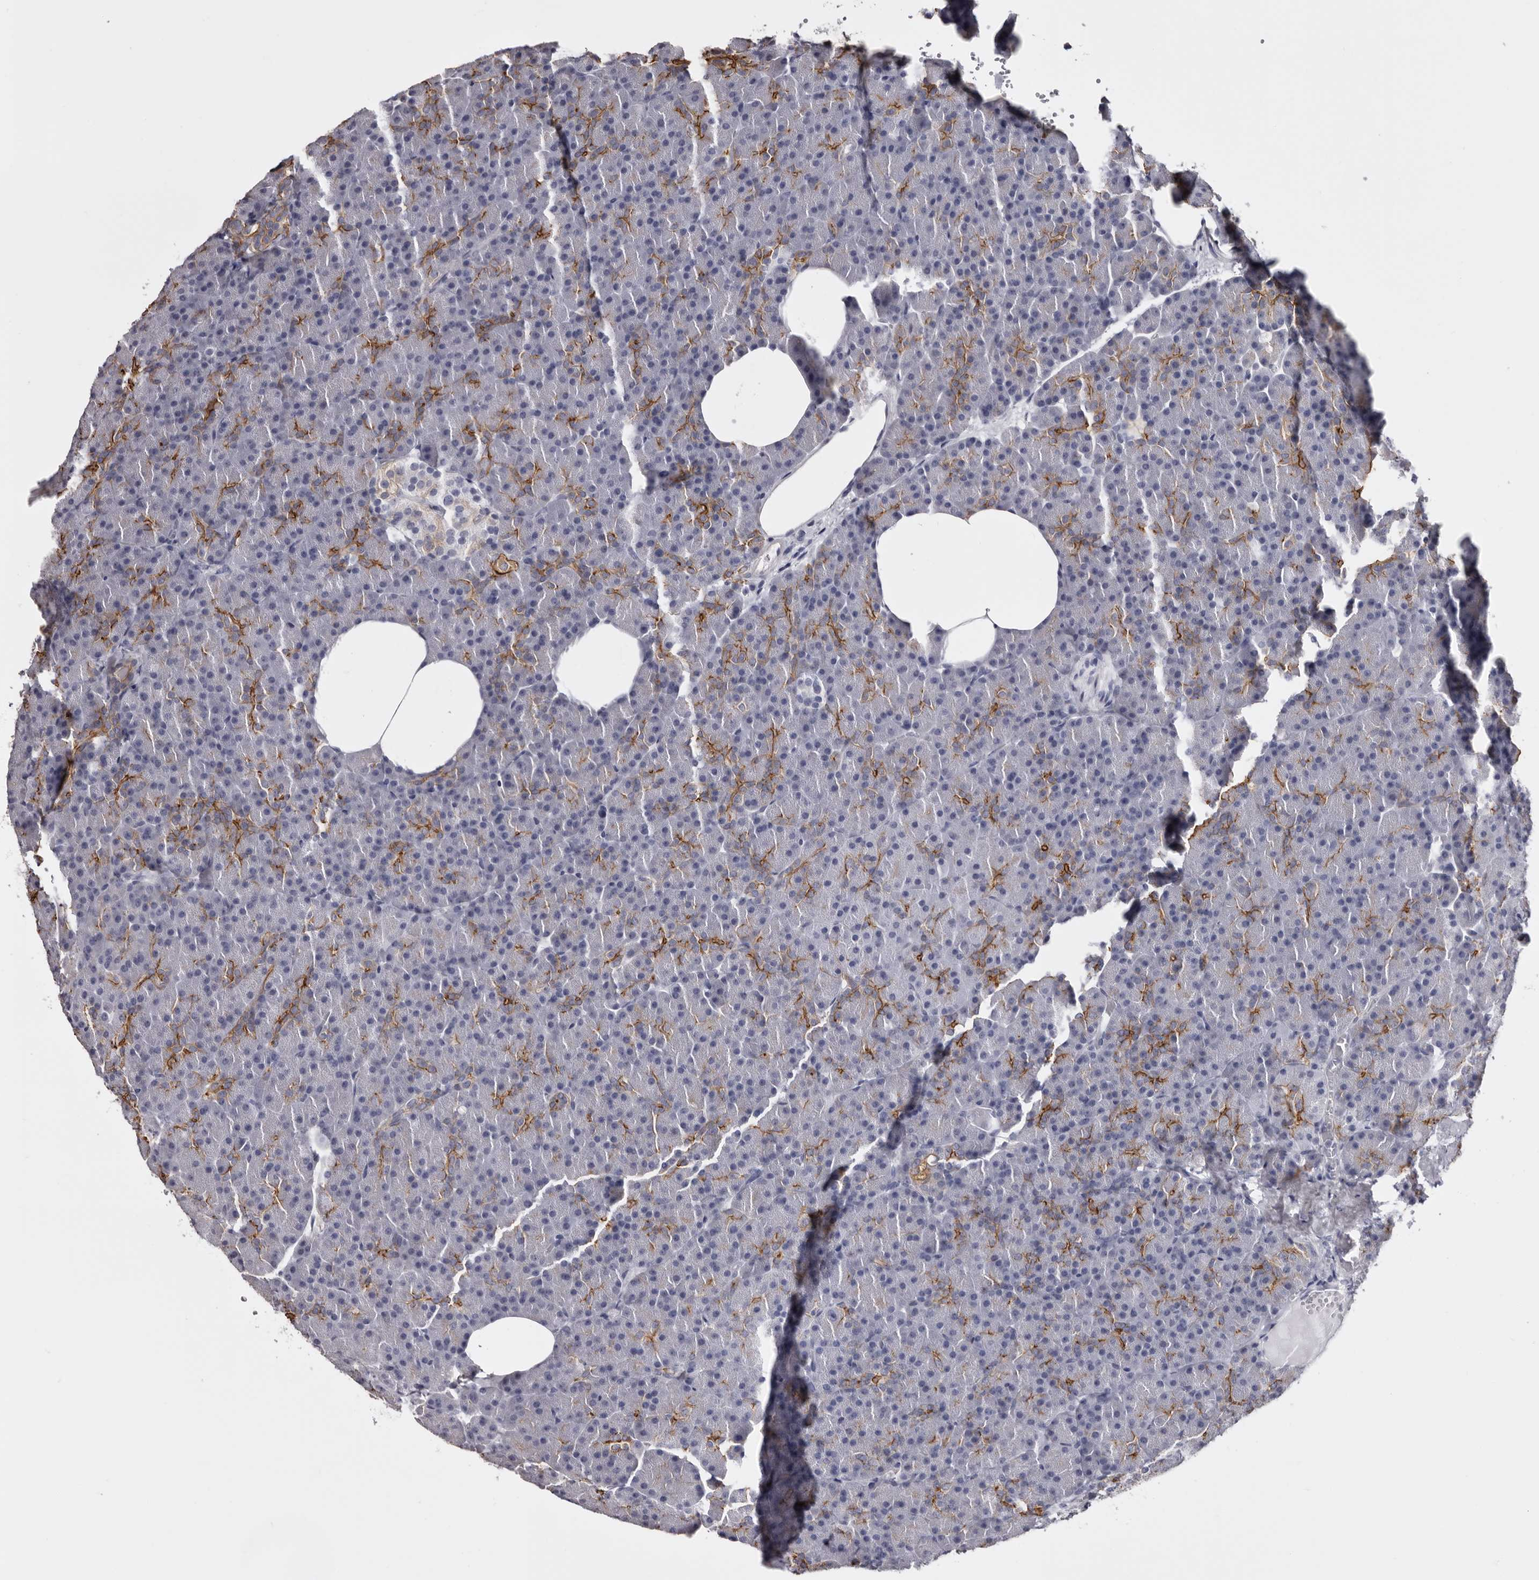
{"staining": {"intensity": "moderate", "quantity": "<25%", "location": "cytoplasmic/membranous"}, "tissue": "pancreas", "cell_type": "Exocrine glandular cells", "image_type": "normal", "snomed": [{"axis": "morphology", "description": "Normal tissue, NOS"}, {"axis": "morphology", "description": "Carcinoid, malignant, NOS"}, {"axis": "topography", "description": "Pancreas"}], "caption": "Immunohistochemical staining of unremarkable pancreas exhibits <25% levels of moderate cytoplasmic/membranous protein positivity in approximately <25% of exocrine glandular cells.", "gene": "LAD1", "patient": {"sex": "female", "age": 35}}